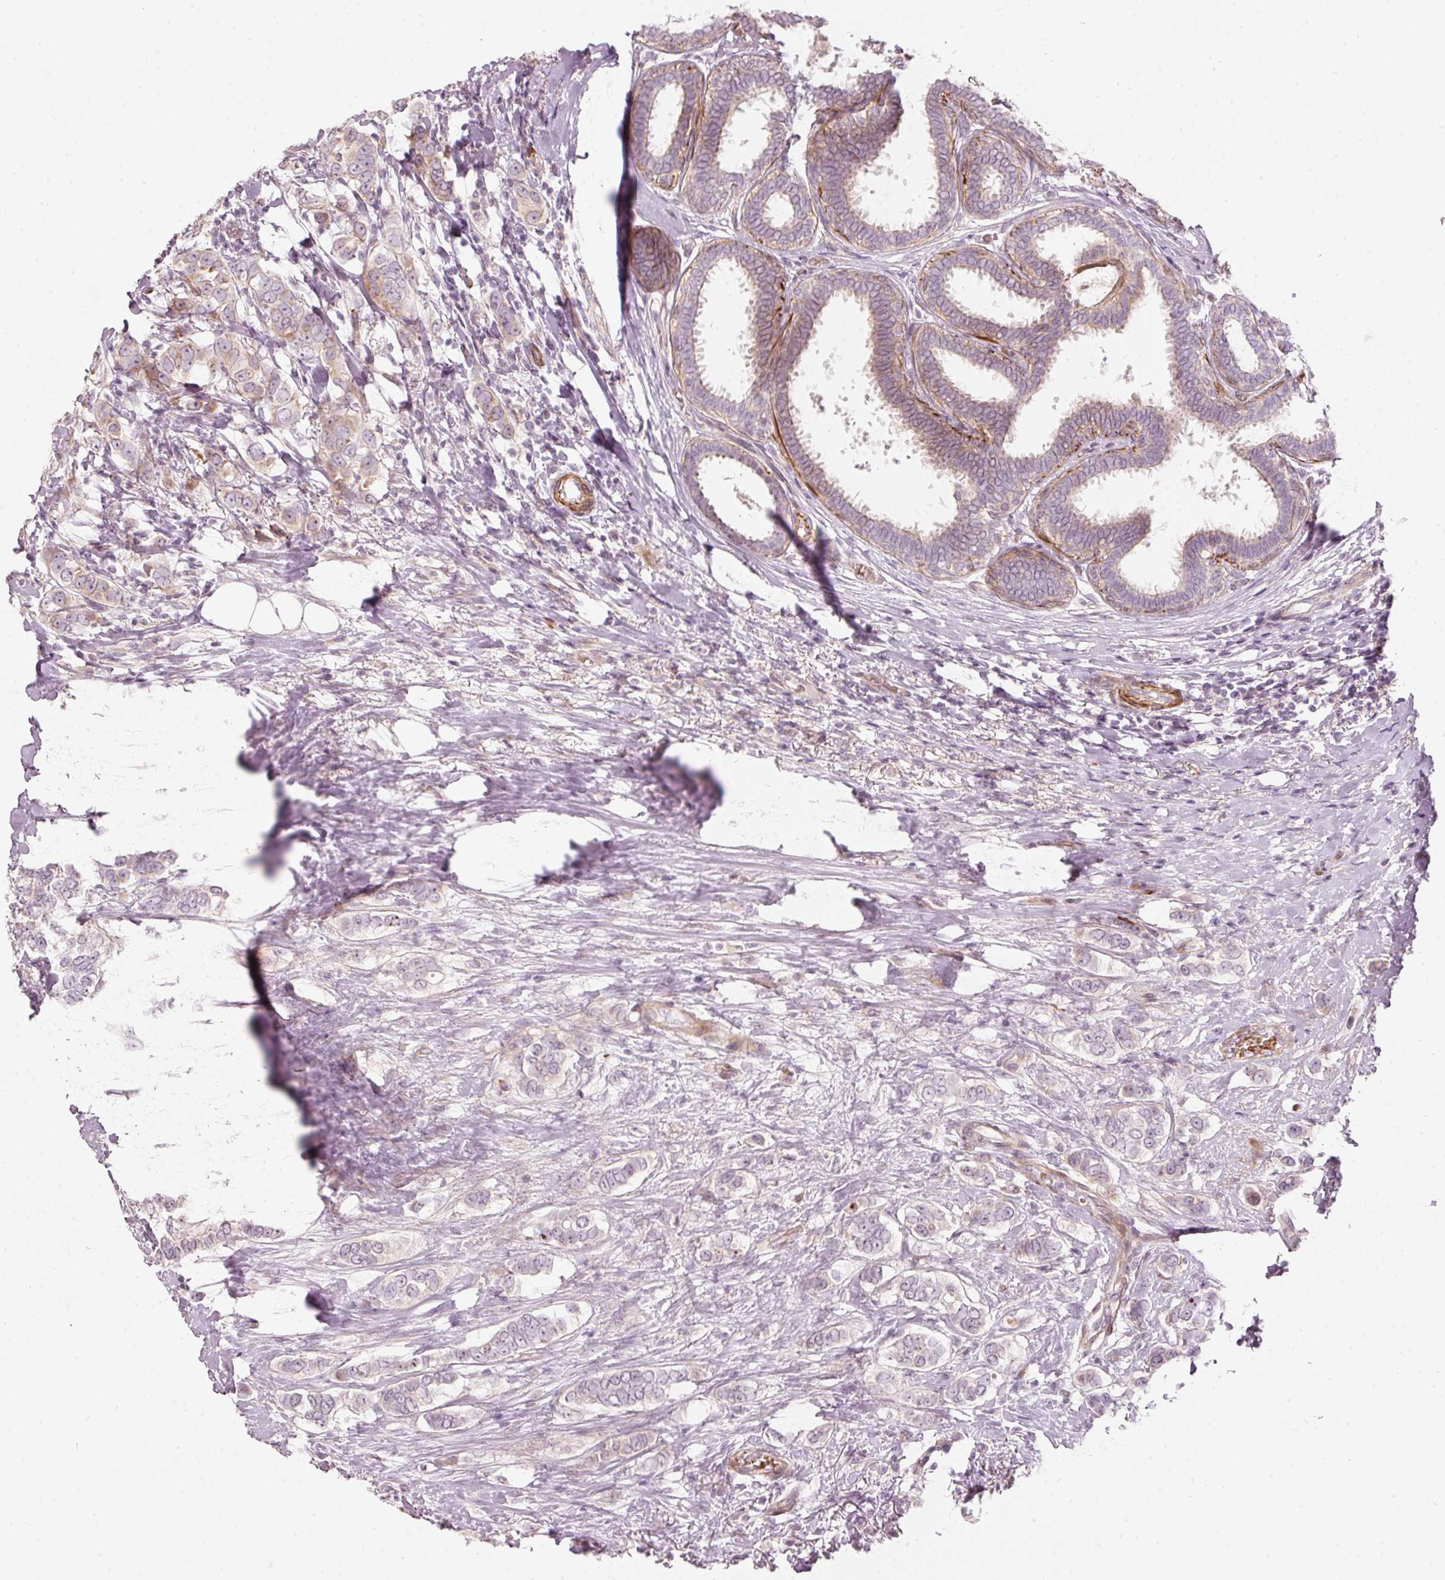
{"staining": {"intensity": "weak", "quantity": "<25%", "location": "cytoplasmic/membranous"}, "tissue": "breast cancer", "cell_type": "Tumor cells", "image_type": "cancer", "snomed": [{"axis": "morphology", "description": "Lobular carcinoma"}, {"axis": "topography", "description": "Breast"}], "caption": "High power microscopy image of an immunohistochemistry (IHC) photomicrograph of breast cancer, revealing no significant staining in tumor cells.", "gene": "KCNQ1", "patient": {"sex": "female", "age": 51}}